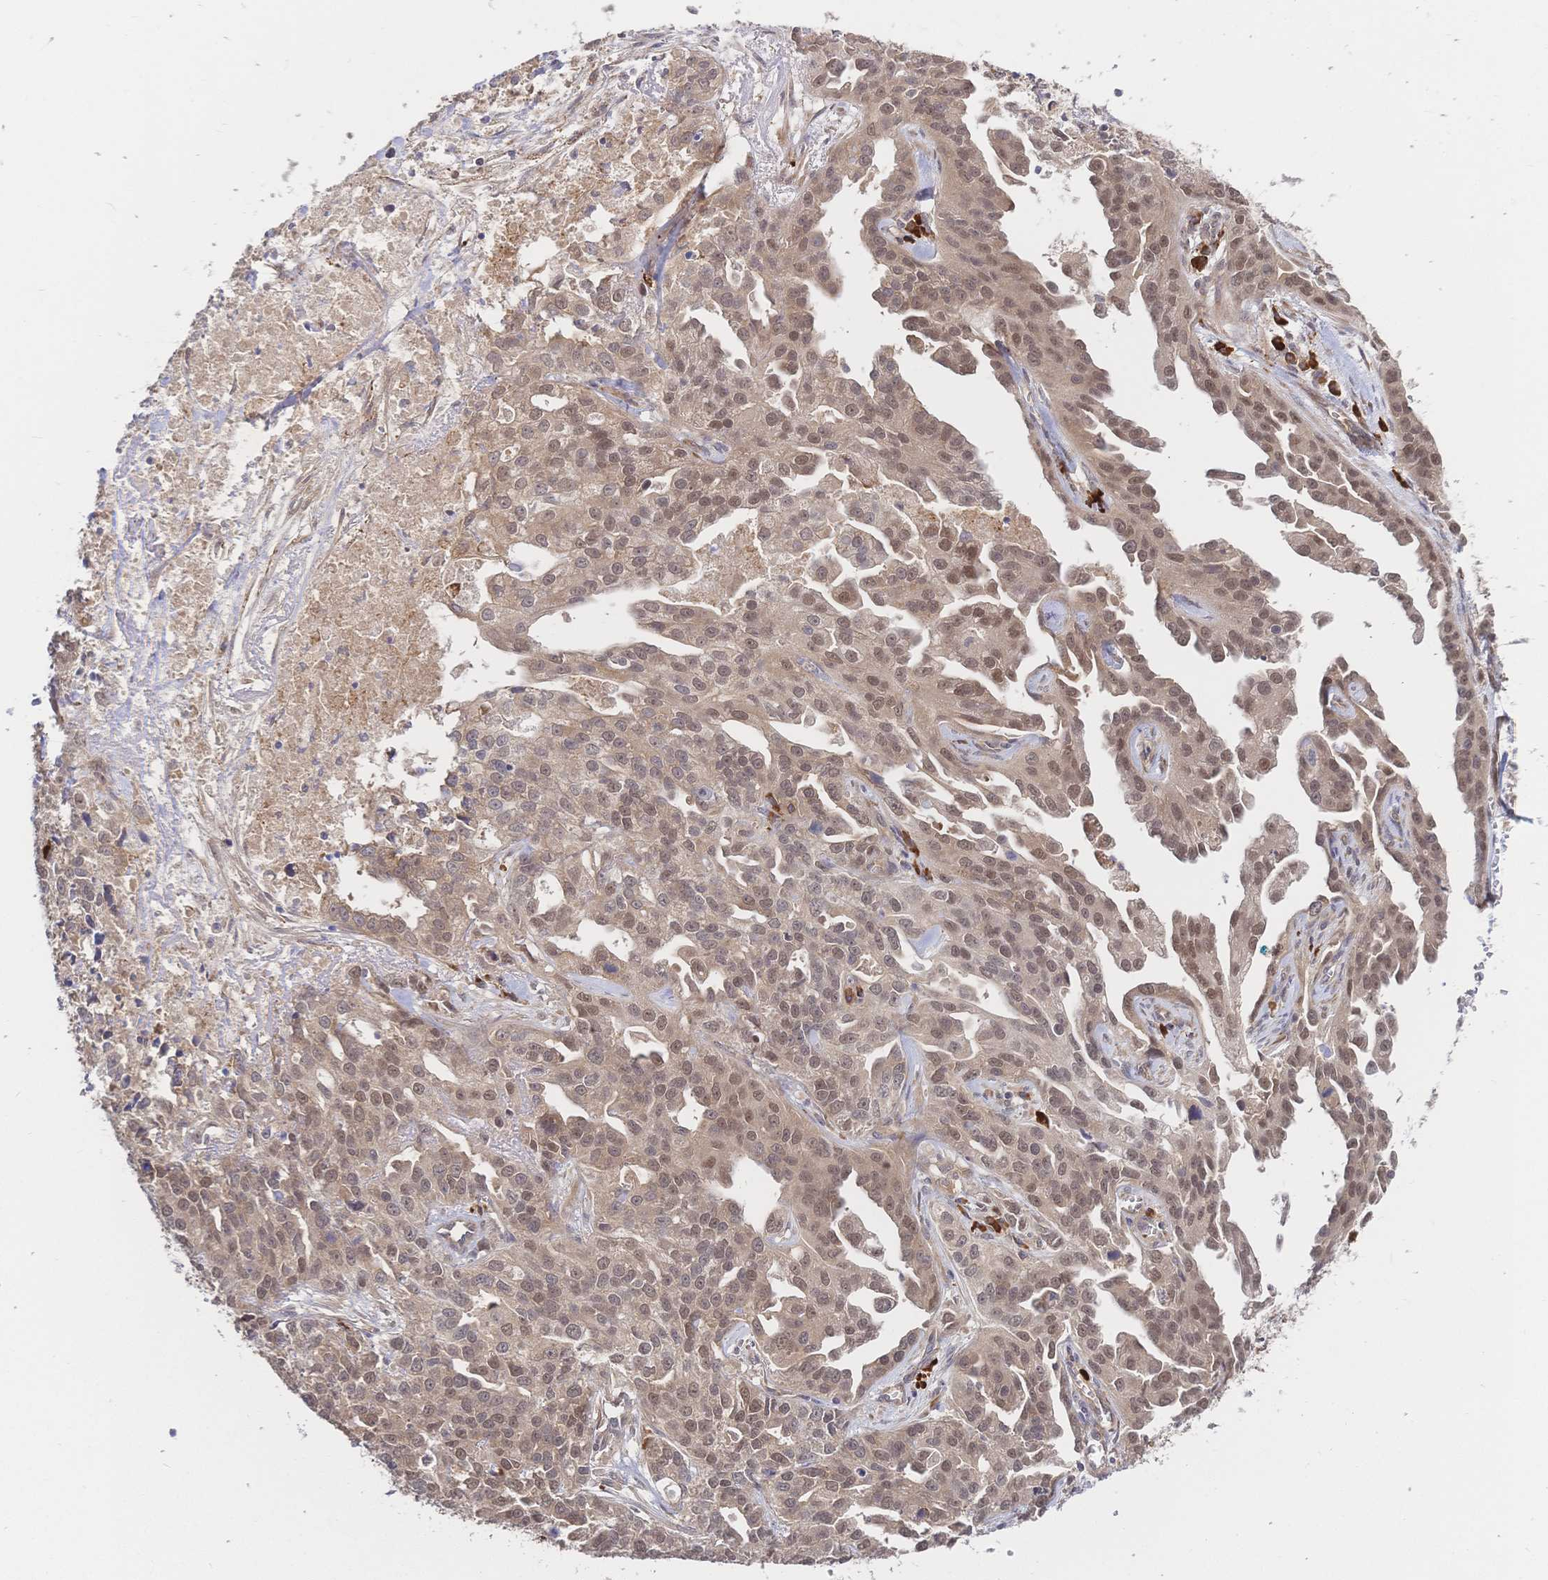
{"staining": {"intensity": "moderate", "quantity": ">75%", "location": "nuclear"}, "tissue": "ovarian cancer", "cell_type": "Tumor cells", "image_type": "cancer", "snomed": [{"axis": "morphology", "description": "Cystadenocarcinoma, serous, NOS"}, {"axis": "topography", "description": "Ovary"}], "caption": "There is medium levels of moderate nuclear staining in tumor cells of ovarian cancer (serous cystadenocarcinoma), as demonstrated by immunohistochemical staining (brown color).", "gene": "LMO4", "patient": {"sex": "female", "age": 75}}